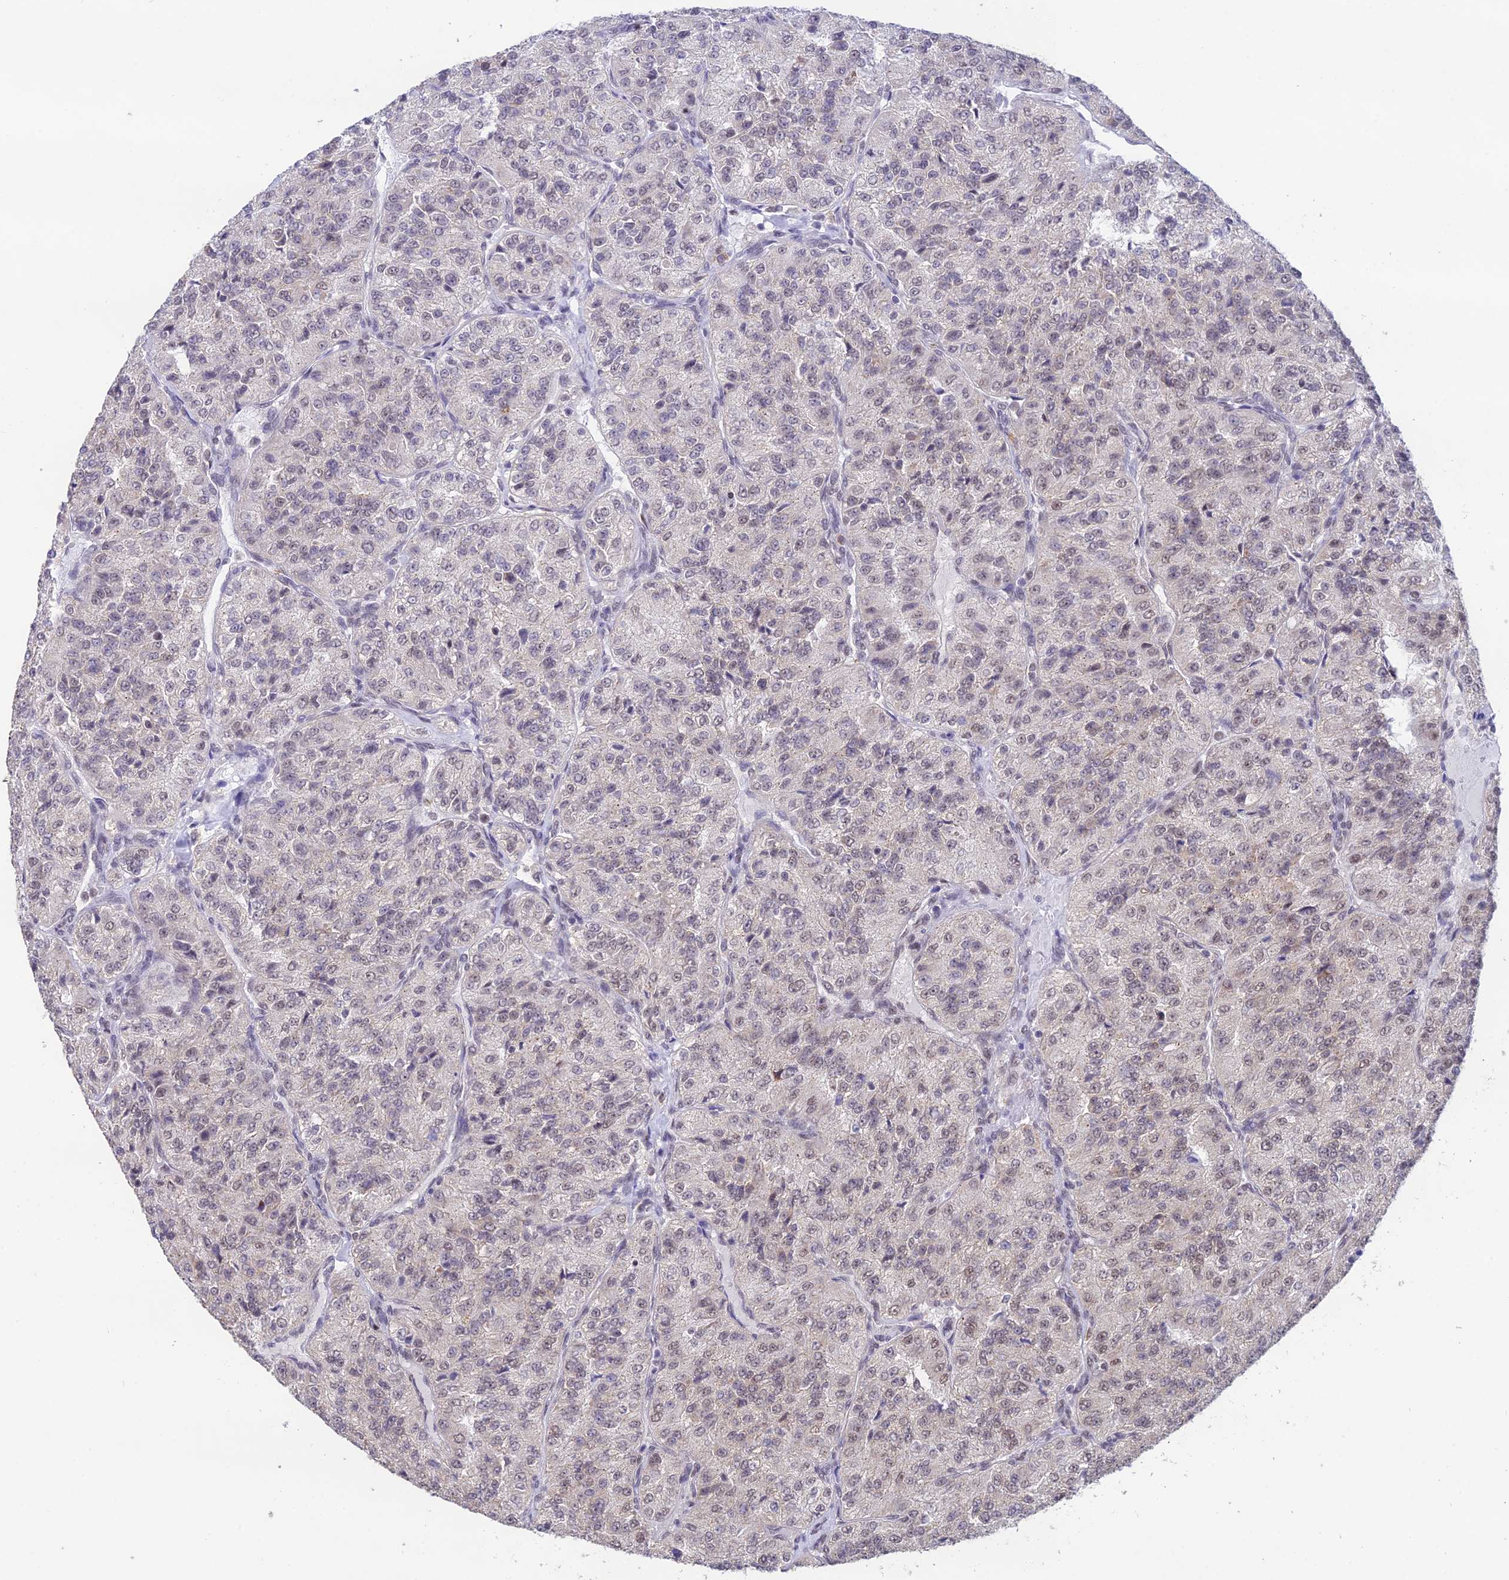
{"staining": {"intensity": "weak", "quantity": "<25%", "location": "nuclear"}, "tissue": "renal cancer", "cell_type": "Tumor cells", "image_type": "cancer", "snomed": [{"axis": "morphology", "description": "Adenocarcinoma, NOS"}, {"axis": "topography", "description": "Kidney"}], "caption": "Protein analysis of renal cancer (adenocarcinoma) reveals no significant staining in tumor cells. (Stains: DAB immunohistochemistry with hematoxylin counter stain, Microscopy: brightfield microscopy at high magnification).", "gene": "THOC7", "patient": {"sex": "female", "age": 63}}